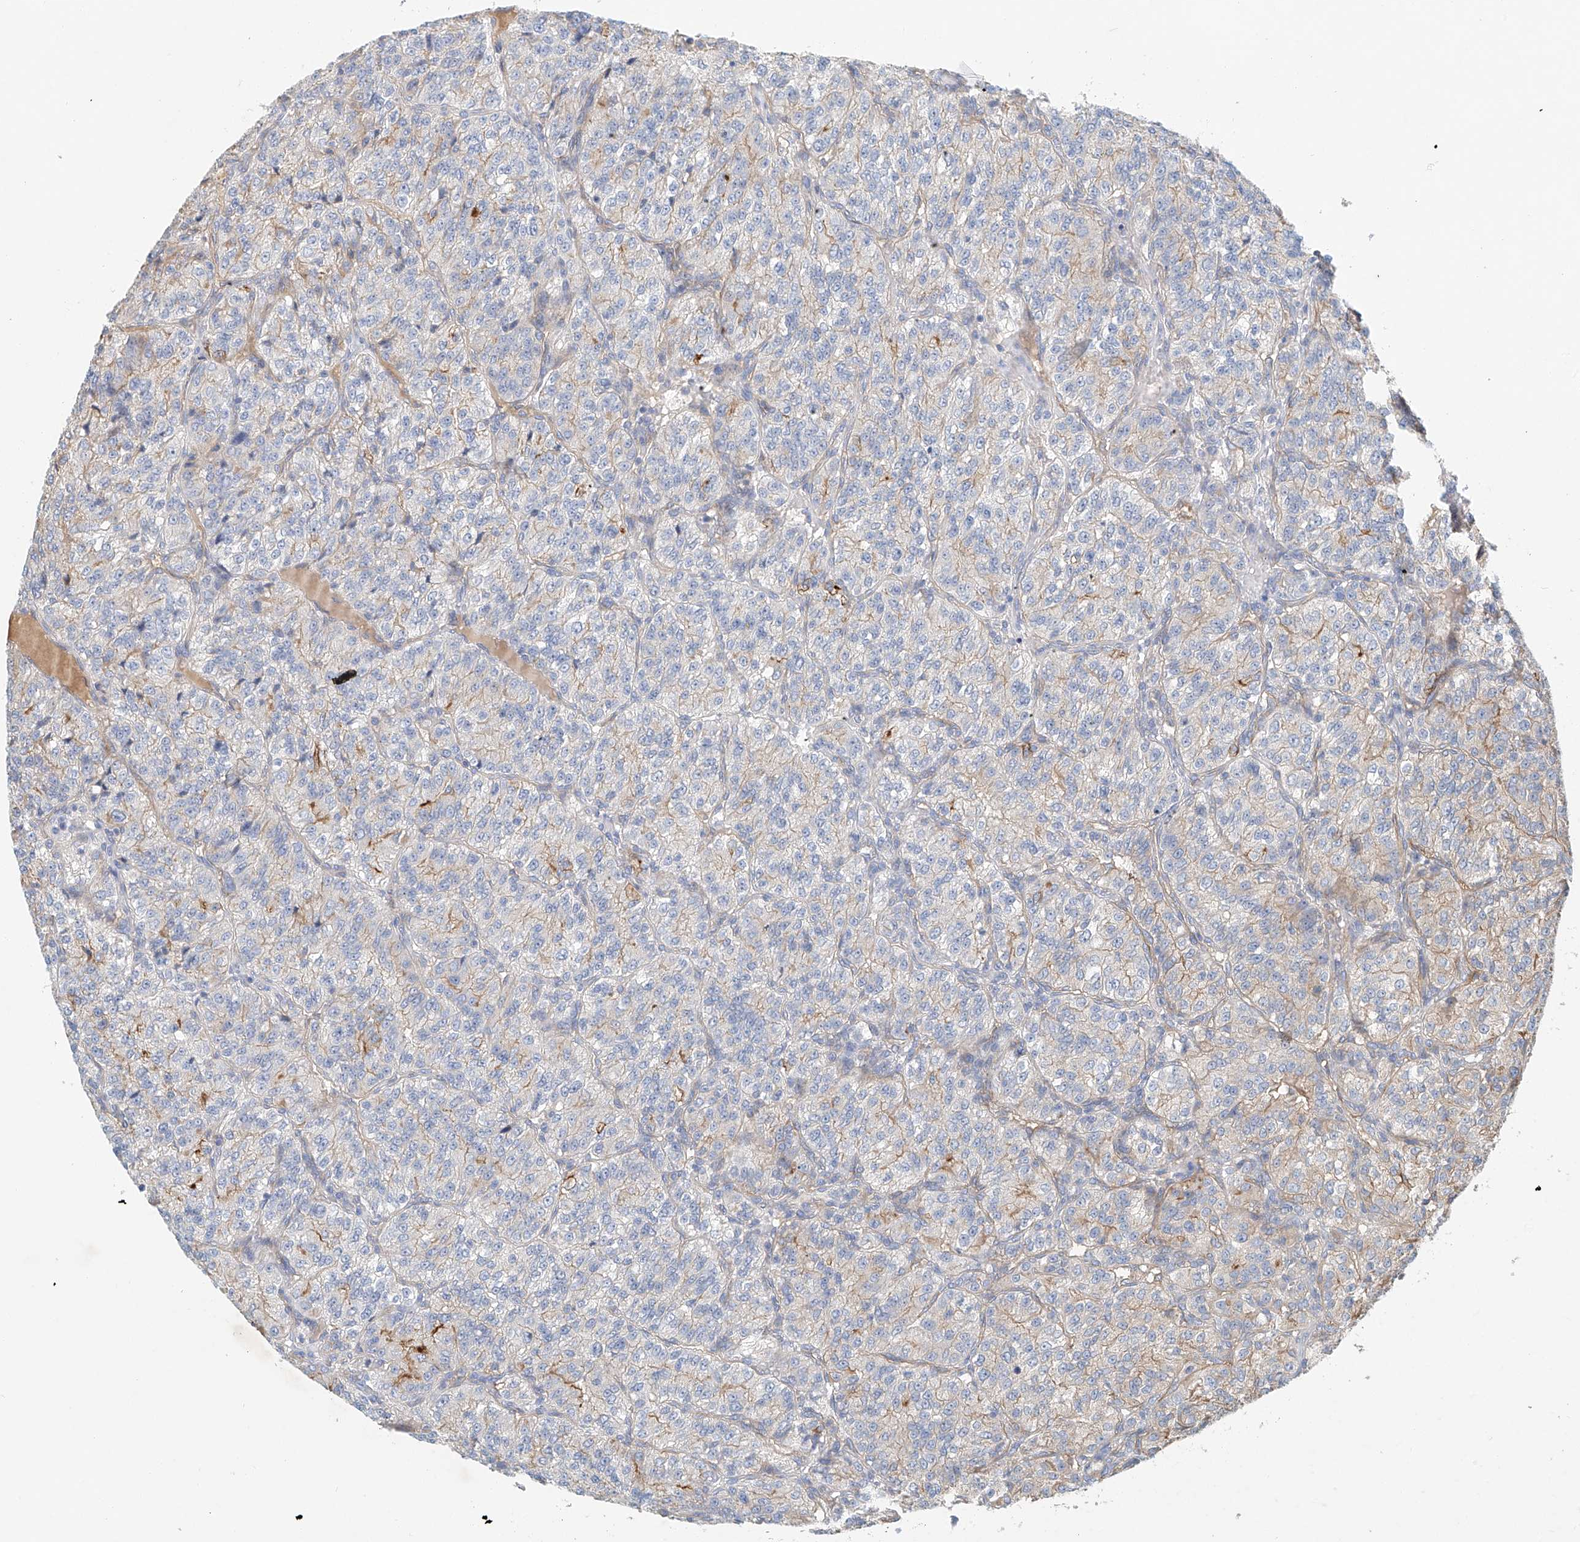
{"staining": {"intensity": "weak", "quantity": "<25%", "location": "cytoplasmic/membranous"}, "tissue": "renal cancer", "cell_type": "Tumor cells", "image_type": "cancer", "snomed": [{"axis": "morphology", "description": "Adenocarcinoma, NOS"}, {"axis": "topography", "description": "Kidney"}], "caption": "There is no significant staining in tumor cells of renal adenocarcinoma.", "gene": "FRYL", "patient": {"sex": "female", "age": 63}}